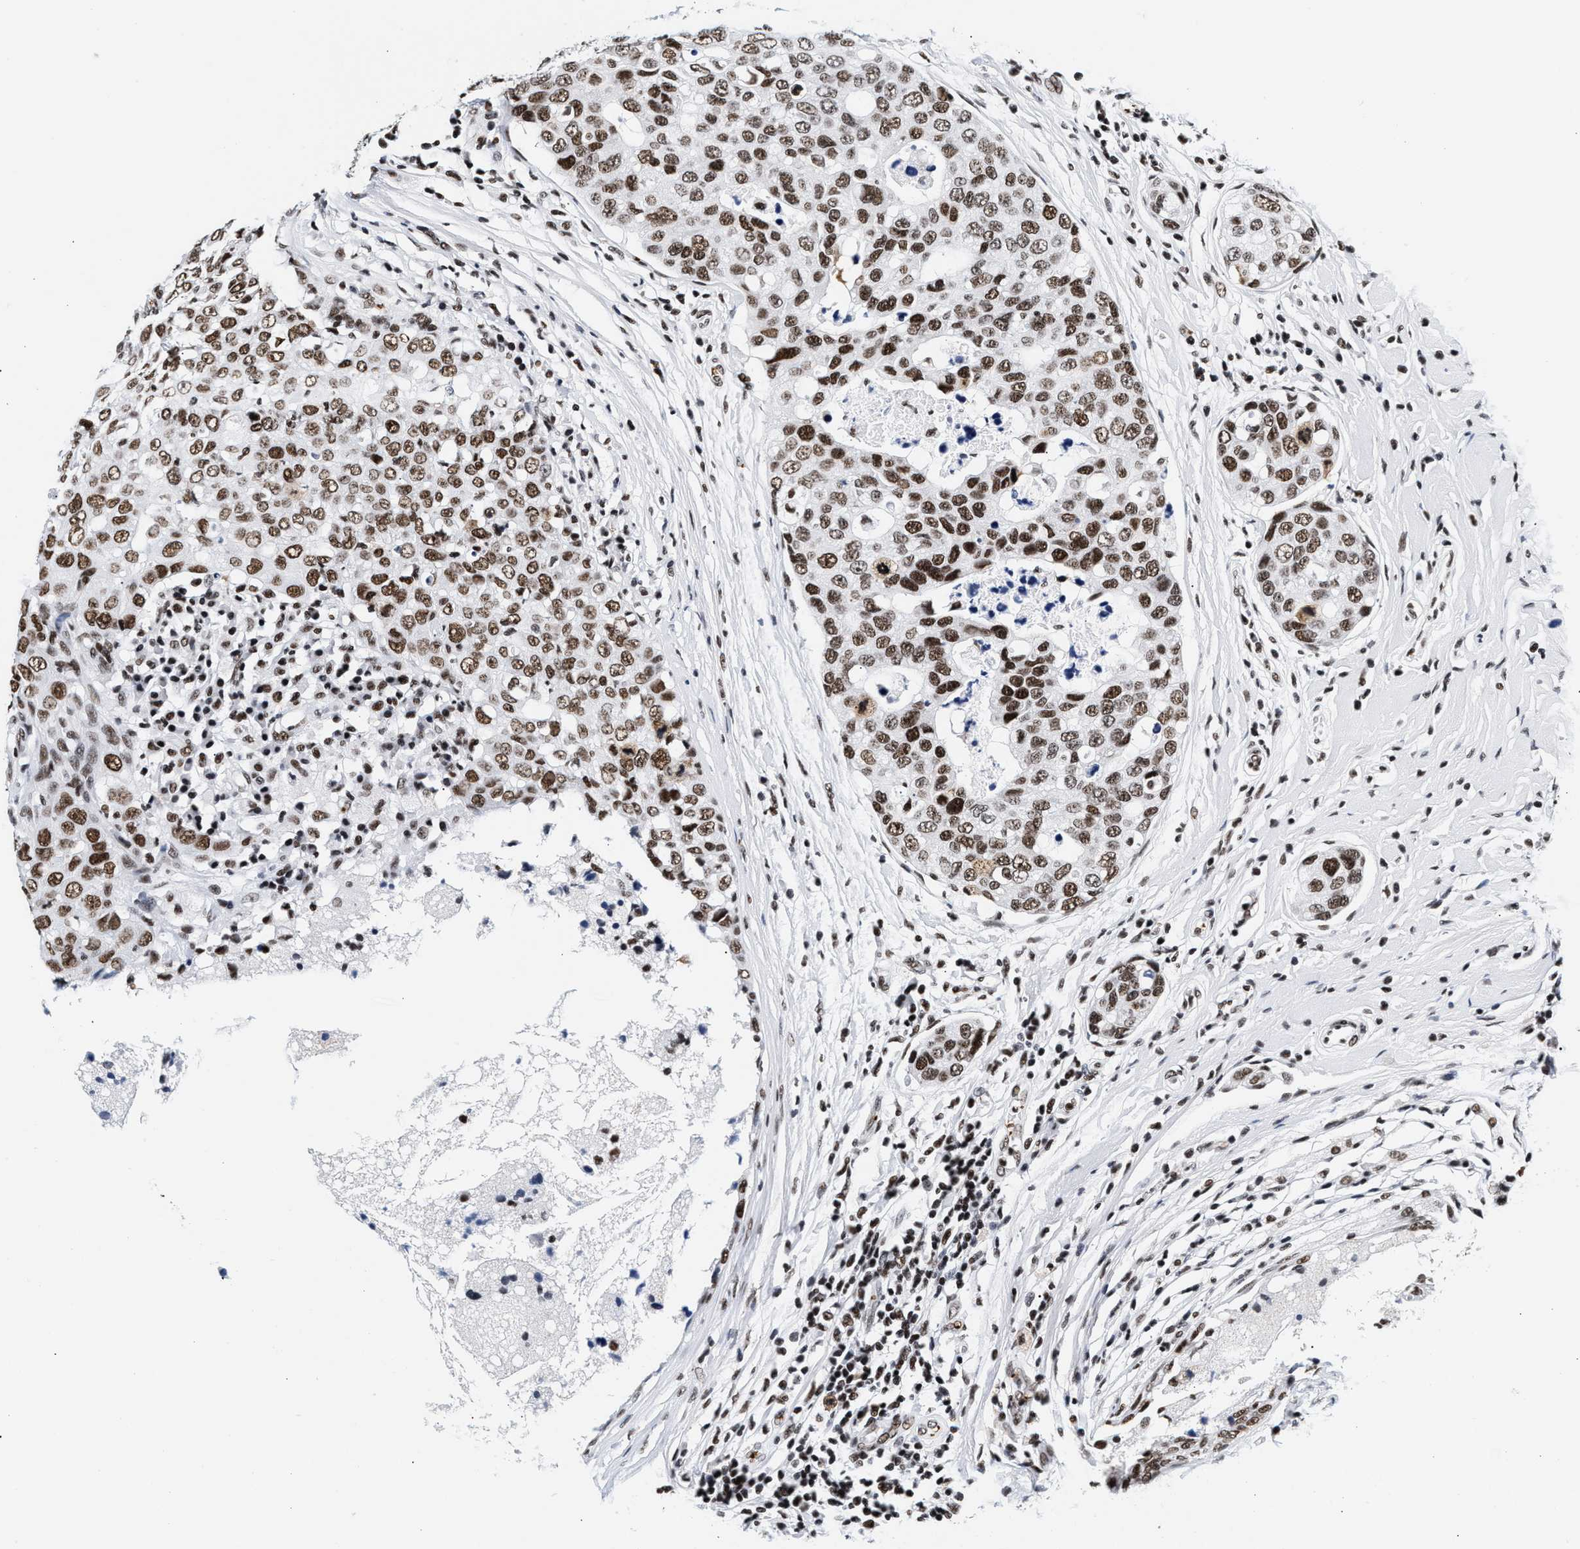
{"staining": {"intensity": "moderate", "quantity": ">75%", "location": "nuclear"}, "tissue": "breast cancer", "cell_type": "Tumor cells", "image_type": "cancer", "snomed": [{"axis": "morphology", "description": "Duct carcinoma"}, {"axis": "topography", "description": "Breast"}], "caption": "This is an image of IHC staining of breast cancer, which shows moderate staining in the nuclear of tumor cells.", "gene": "RAD21", "patient": {"sex": "female", "age": 27}}